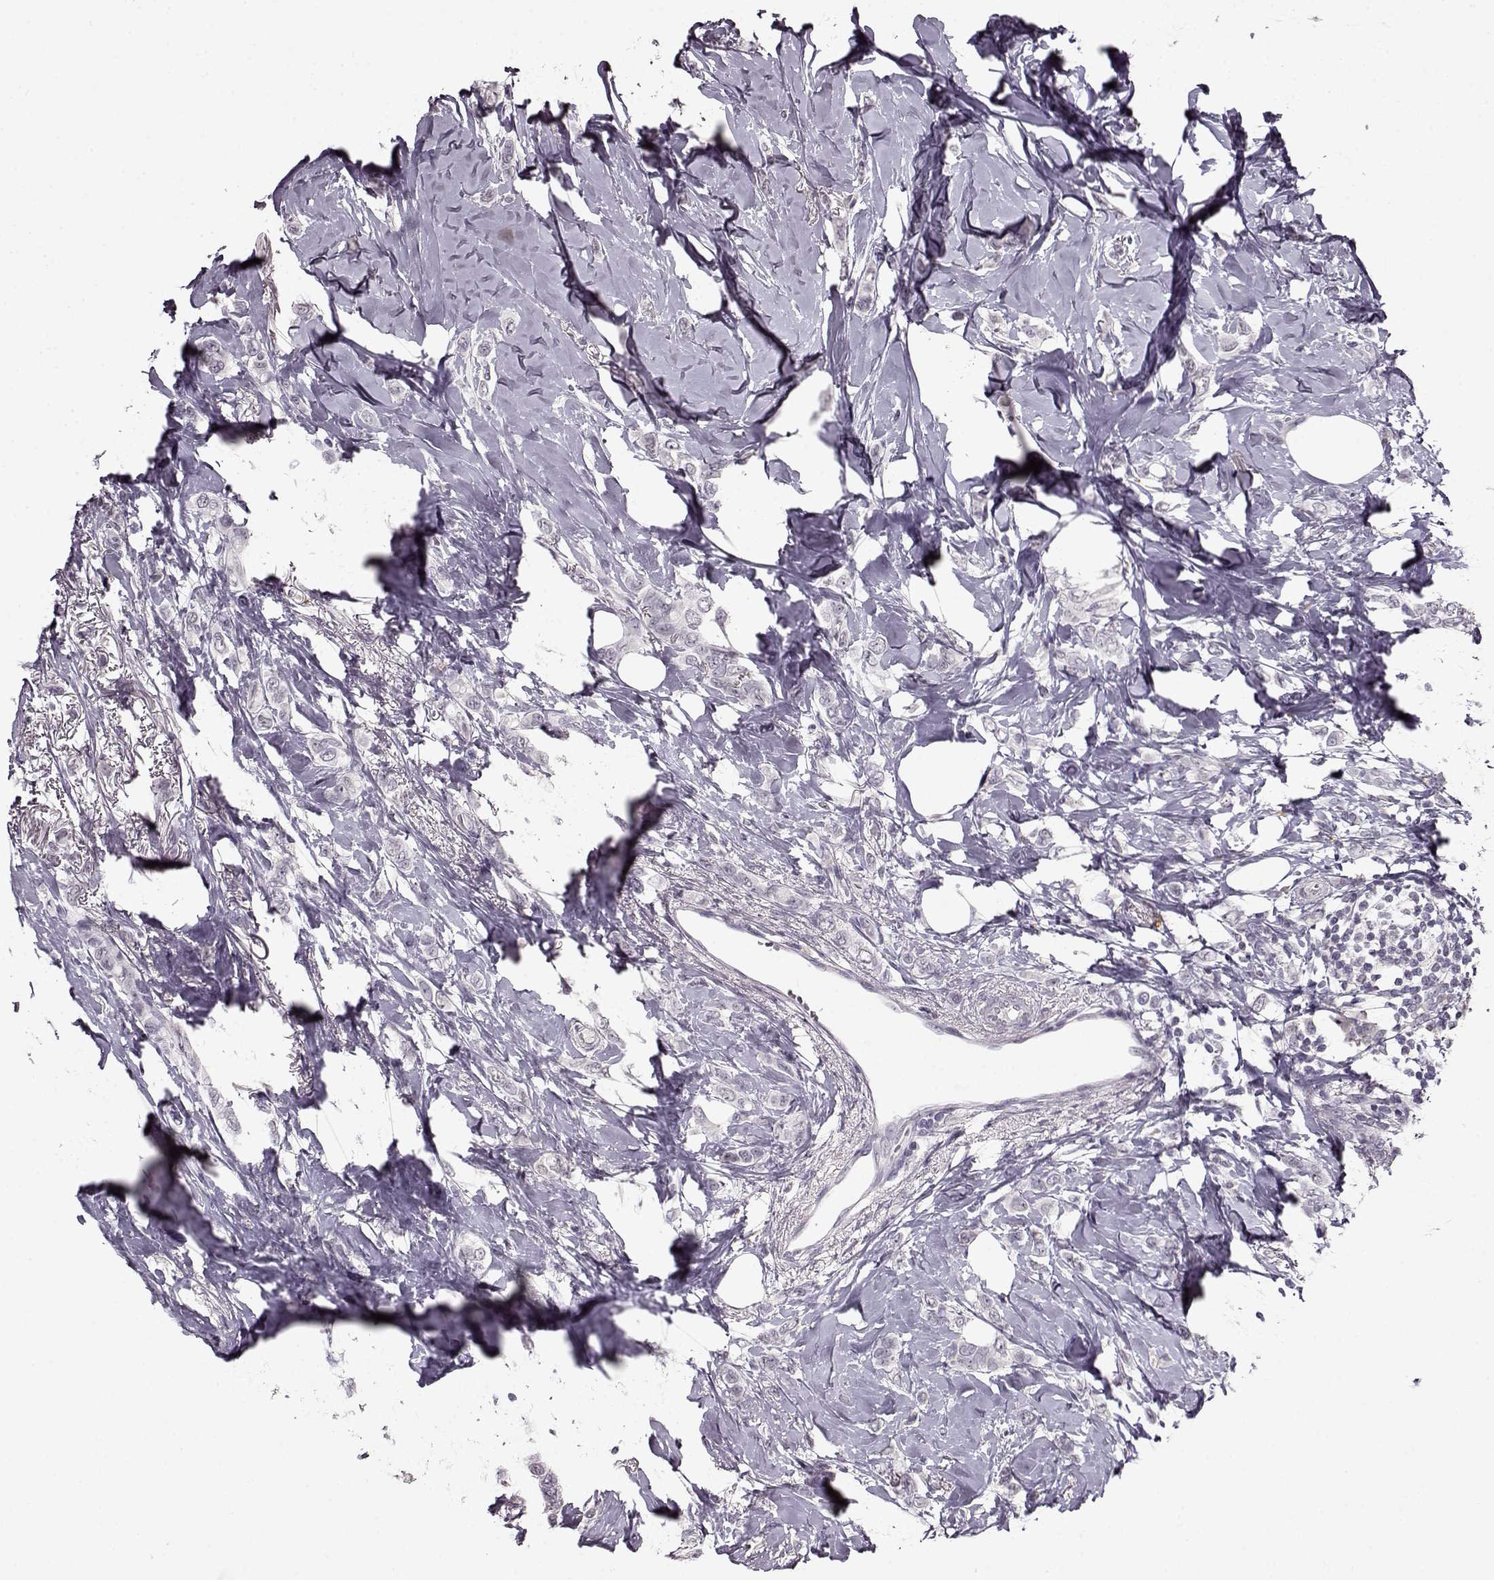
{"staining": {"intensity": "negative", "quantity": "none", "location": "none"}, "tissue": "breast cancer", "cell_type": "Tumor cells", "image_type": "cancer", "snomed": [{"axis": "morphology", "description": "Lobular carcinoma"}, {"axis": "topography", "description": "Breast"}], "caption": "An image of breast lobular carcinoma stained for a protein demonstrates no brown staining in tumor cells.", "gene": "RP1L1", "patient": {"sex": "female", "age": 66}}